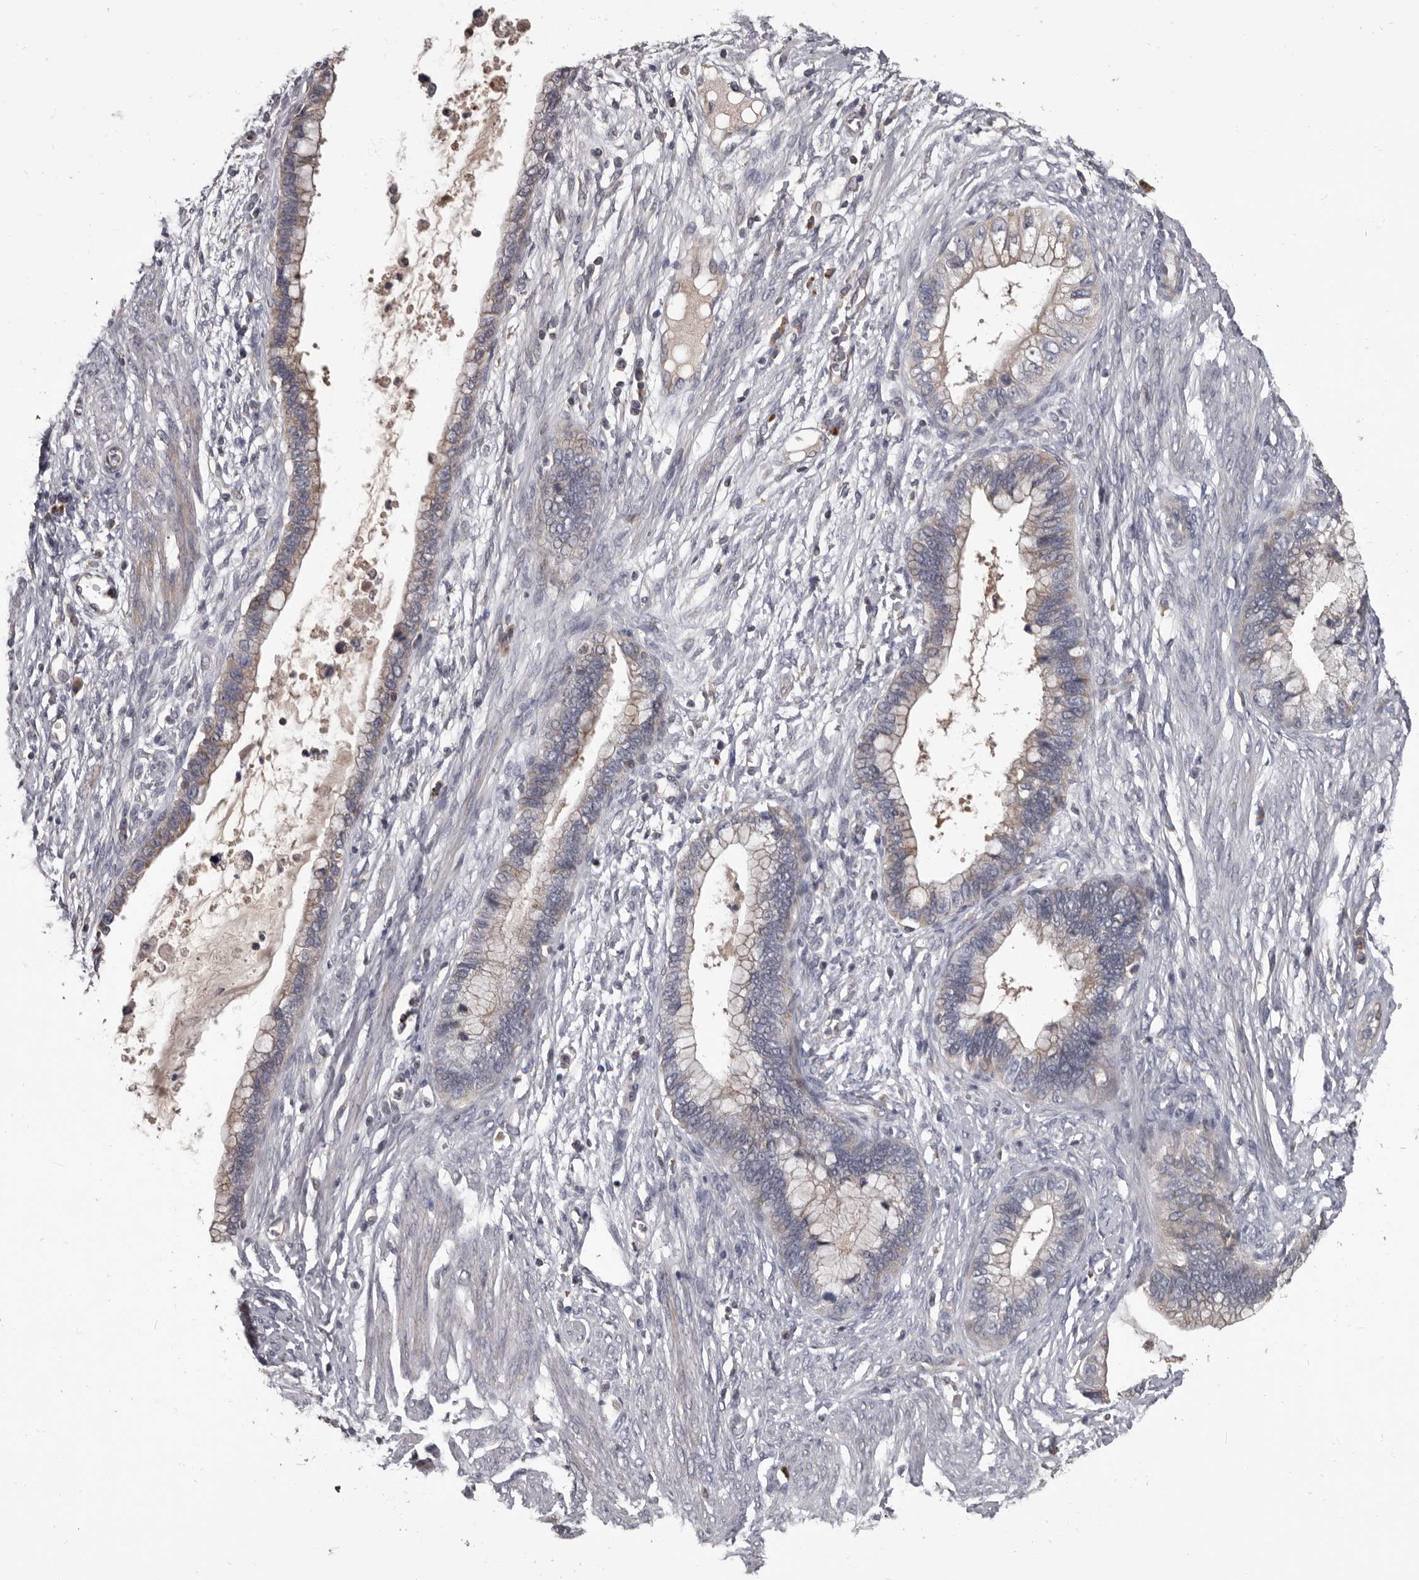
{"staining": {"intensity": "weak", "quantity": "25%-75%", "location": "cytoplasmic/membranous"}, "tissue": "cervical cancer", "cell_type": "Tumor cells", "image_type": "cancer", "snomed": [{"axis": "morphology", "description": "Adenocarcinoma, NOS"}, {"axis": "topography", "description": "Cervix"}], "caption": "This is a micrograph of IHC staining of cervical adenocarcinoma, which shows weak expression in the cytoplasmic/membranous of tumor cells.", "gene": "ALDH5A1", "patient": {"sex": "female", "age": 44}}